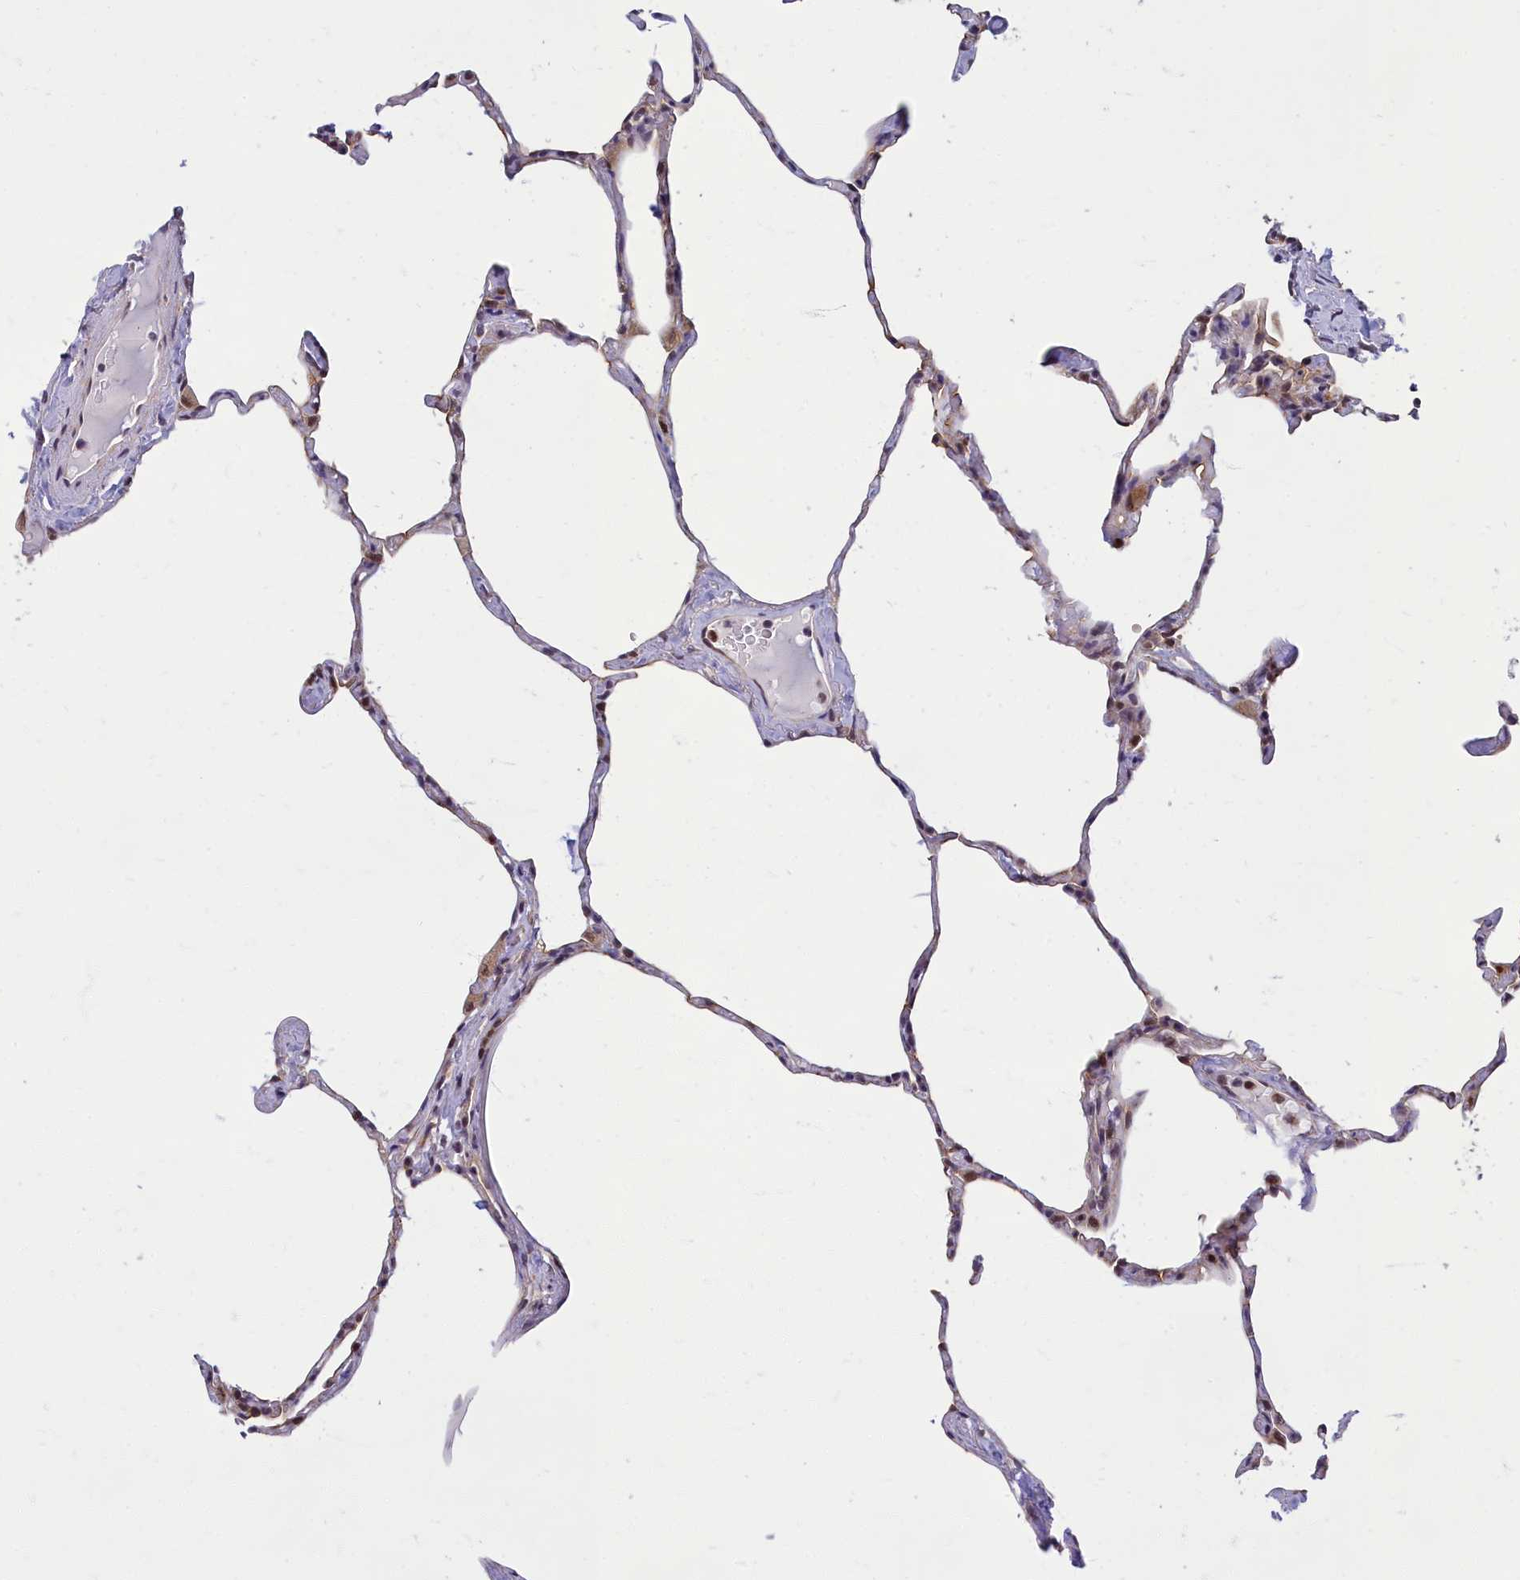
{"staining": {"intensity": "weak", "quantity": "25%-75%", "location": "nuclear"}, "tissue": "lung", "cell_type": "Alveolar cells", "image_type": "normal", "snomed": [{"axis": "morphology", "description": "Normal tissue, NOS"}, {"axis": "topography", "description": "Lung"}], "caption": "IHC of normal lung demonstrates low levels of weak nuclear positivity in about 25%-75% of alveolar cells. The protein is shown in brown color, while the nuclei are stained blue.", "gene": "EARS2", "patient": {"sex": "male", "age": 65}}